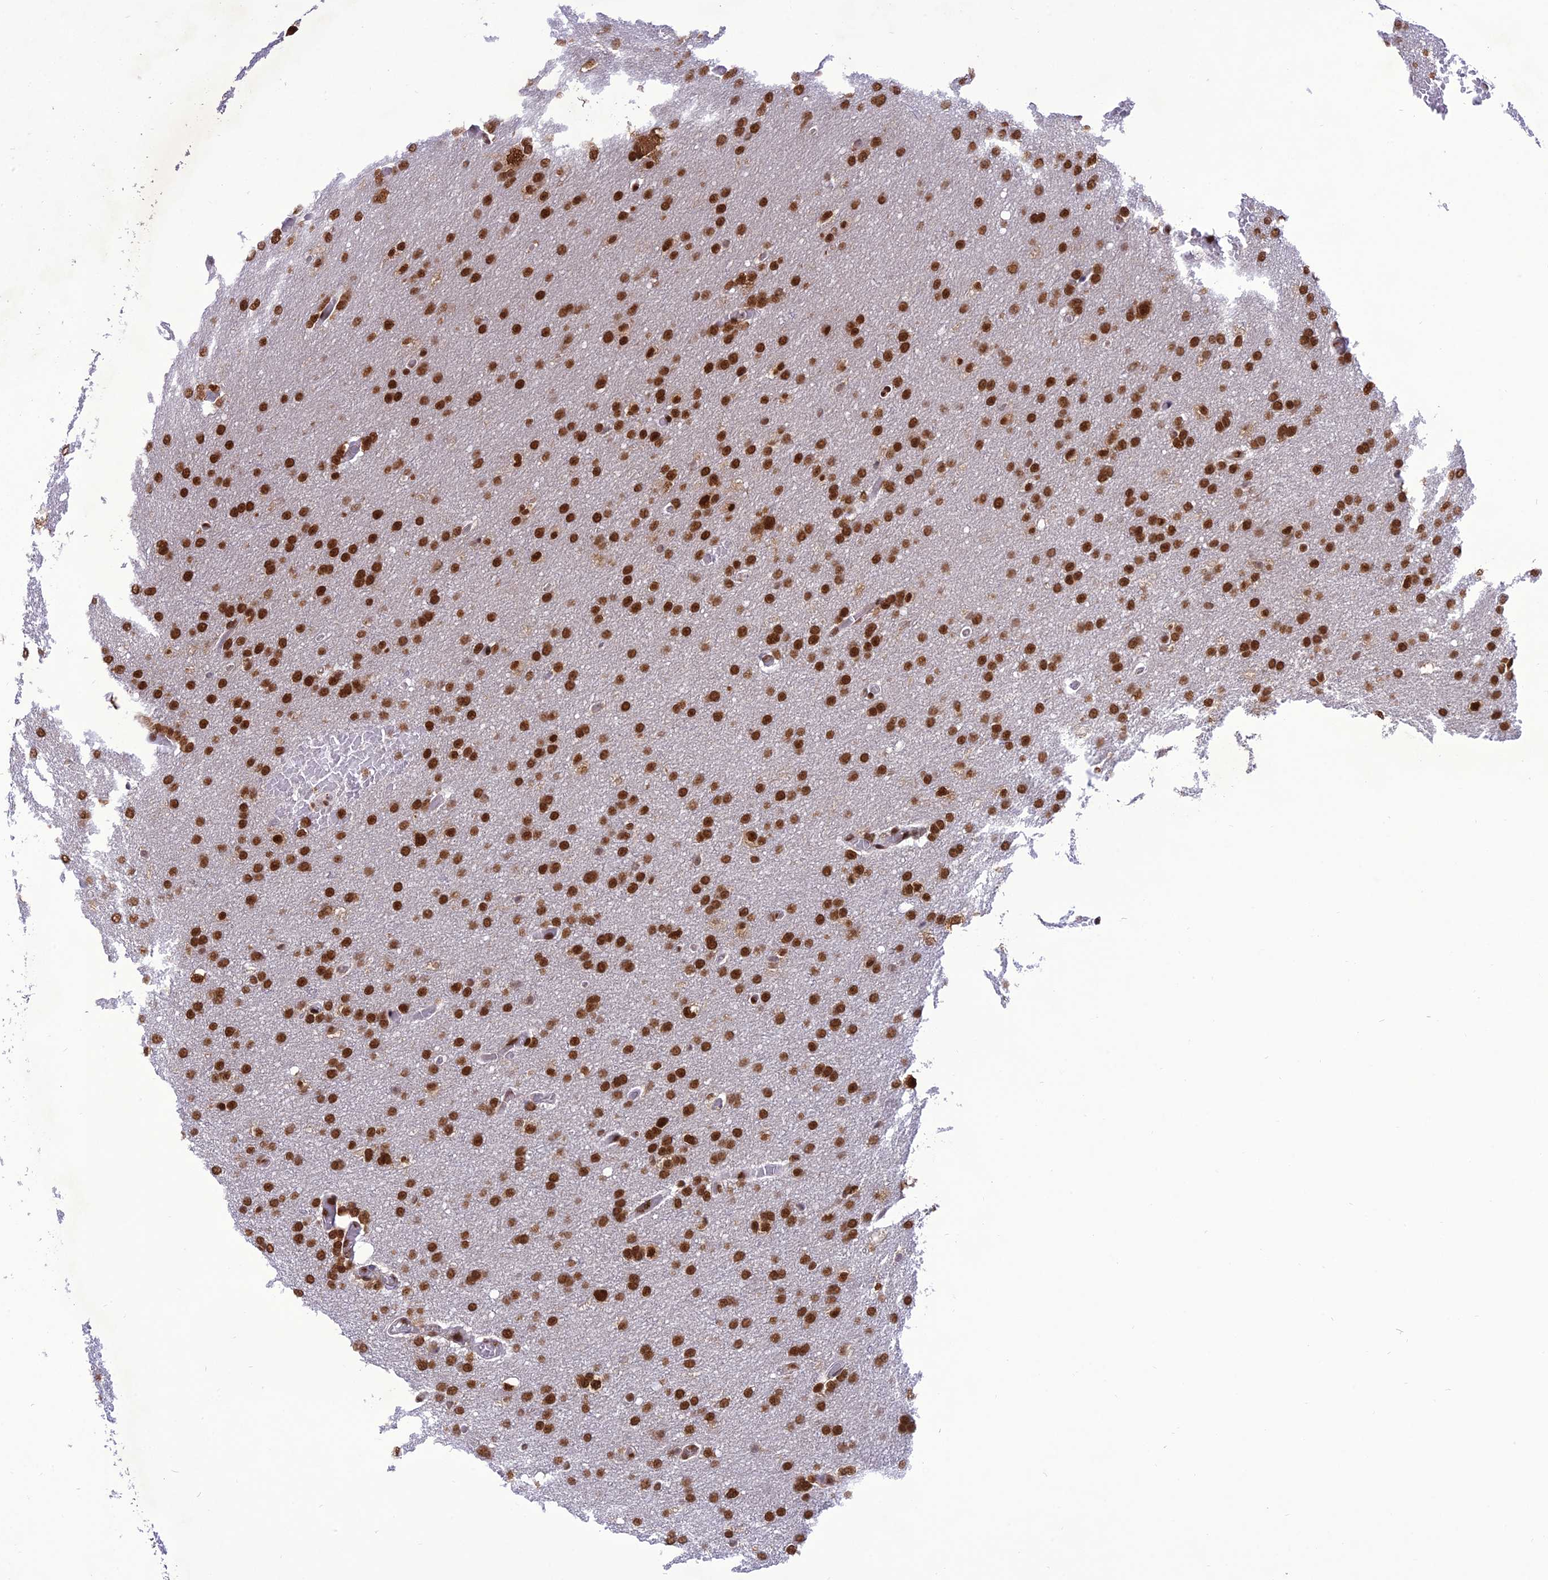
{"staining": {"intensity": "strong", "quantity": ">75%", "location": "nuclear"}, "tissue": "glioma", "cell_type": "Tumor cells", "image_type": "cancer", "snomed": [{"axis": "morphology", "description": "Glioma, malignant, High grade"}, {"axis": "topography", "description": "Cerebral cortex"}], "caption": "A histopathology image of malignant glioma (high-grade) stained for a protein exhibits strong nuclear brown staining in tumor cells.", "gene": "DDX1", "patient": {"sex": "female", "age": 36}}